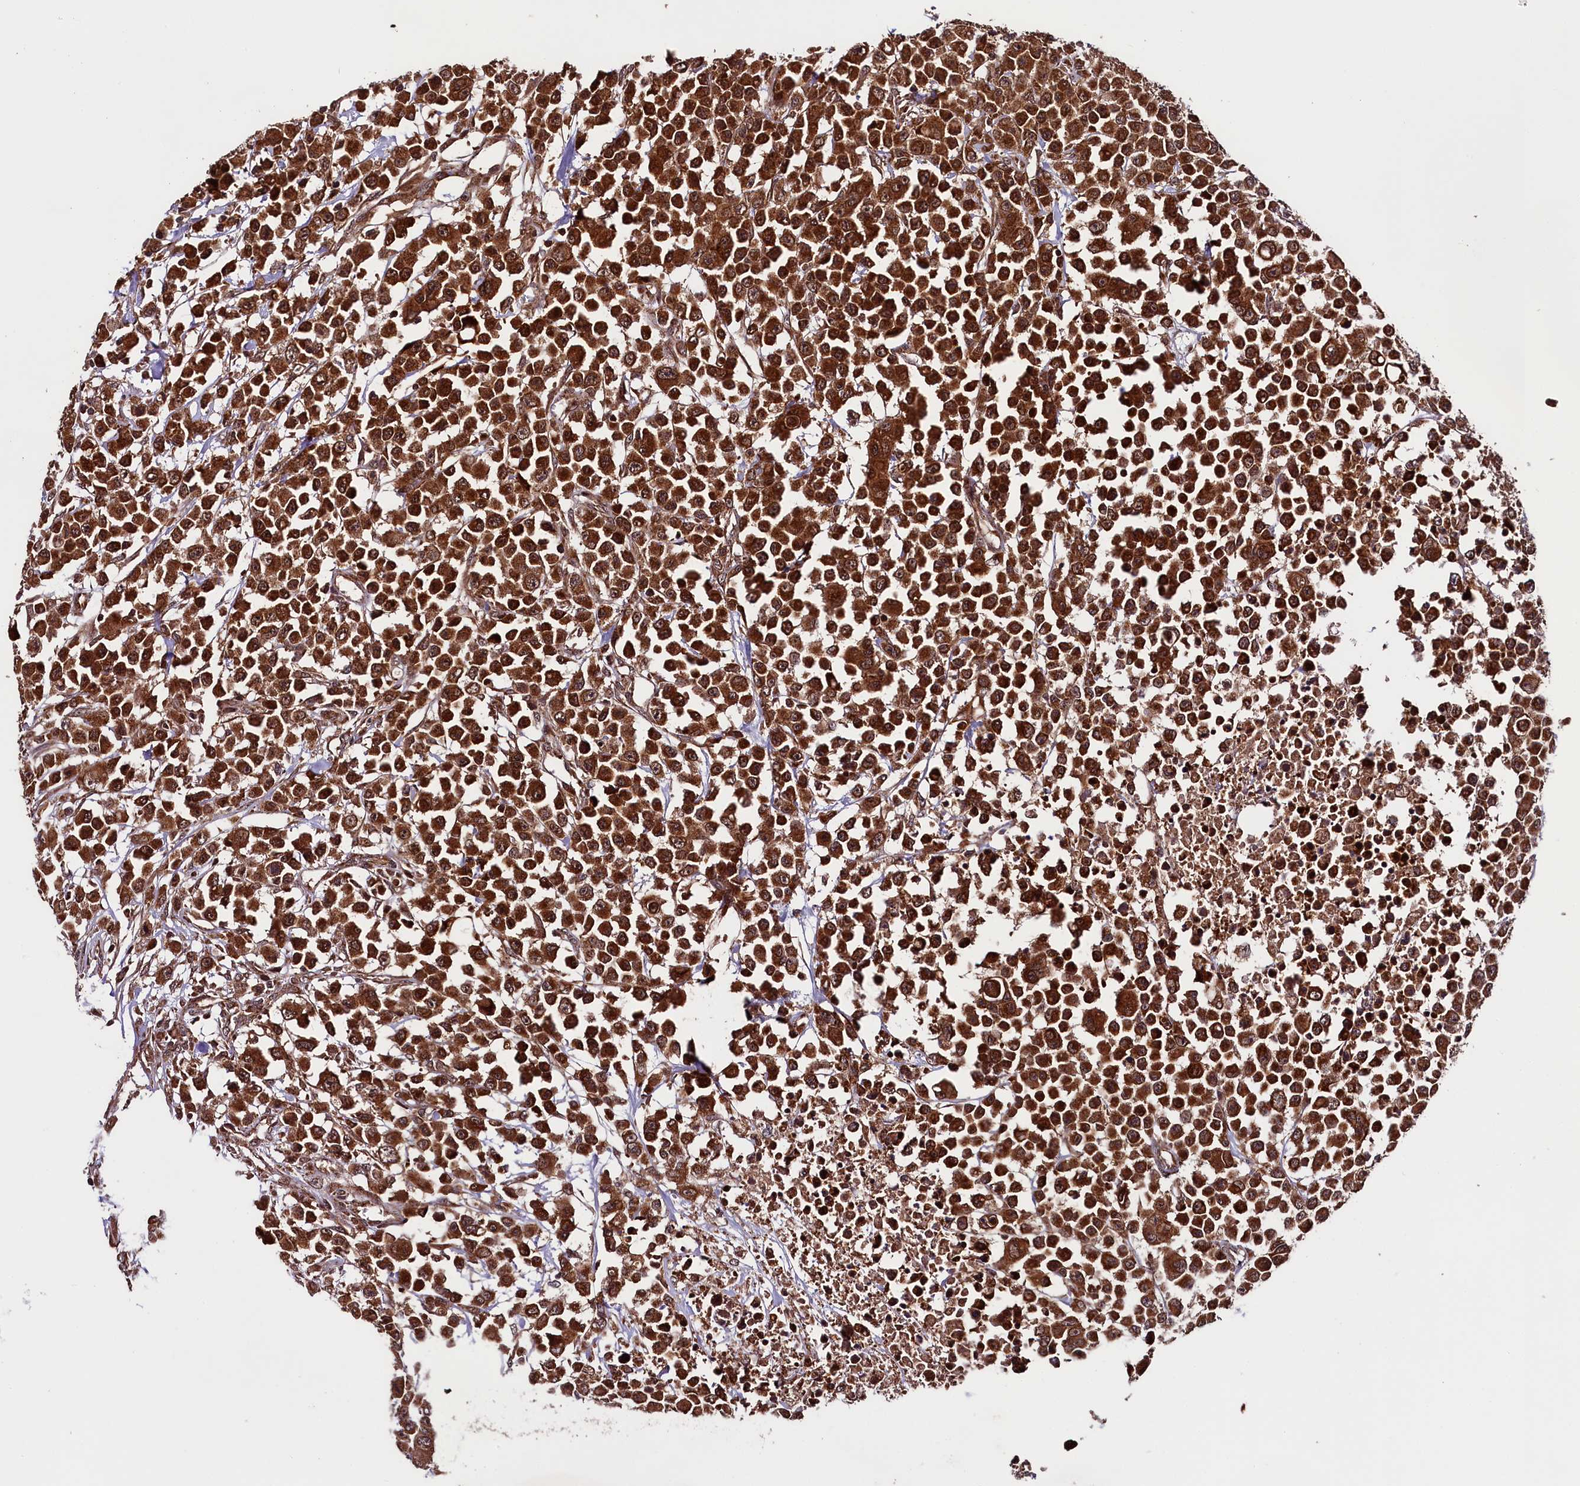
{"staining": {"intensity": "strong", "quantity": ">75%", "location": "cytoplasmic/membranous"}, "tissue": "colorectal cancer", "cell_type": "Tumor cells", "image_type": "cancer", "snomed": [{"axis": "morphology", "description": "Adenocarcinoma, NOS"}, {"axis": "topography", "description": "Colon"}], "caption": "Immunohistochemical staining of human colorectal adenocarcinoma shows high levels of strong cytoplasmic/membranous protein expression in about >75% of tumor cells.", "gene": "DOHH", "patient": {"sex": "male", "age": 51}}